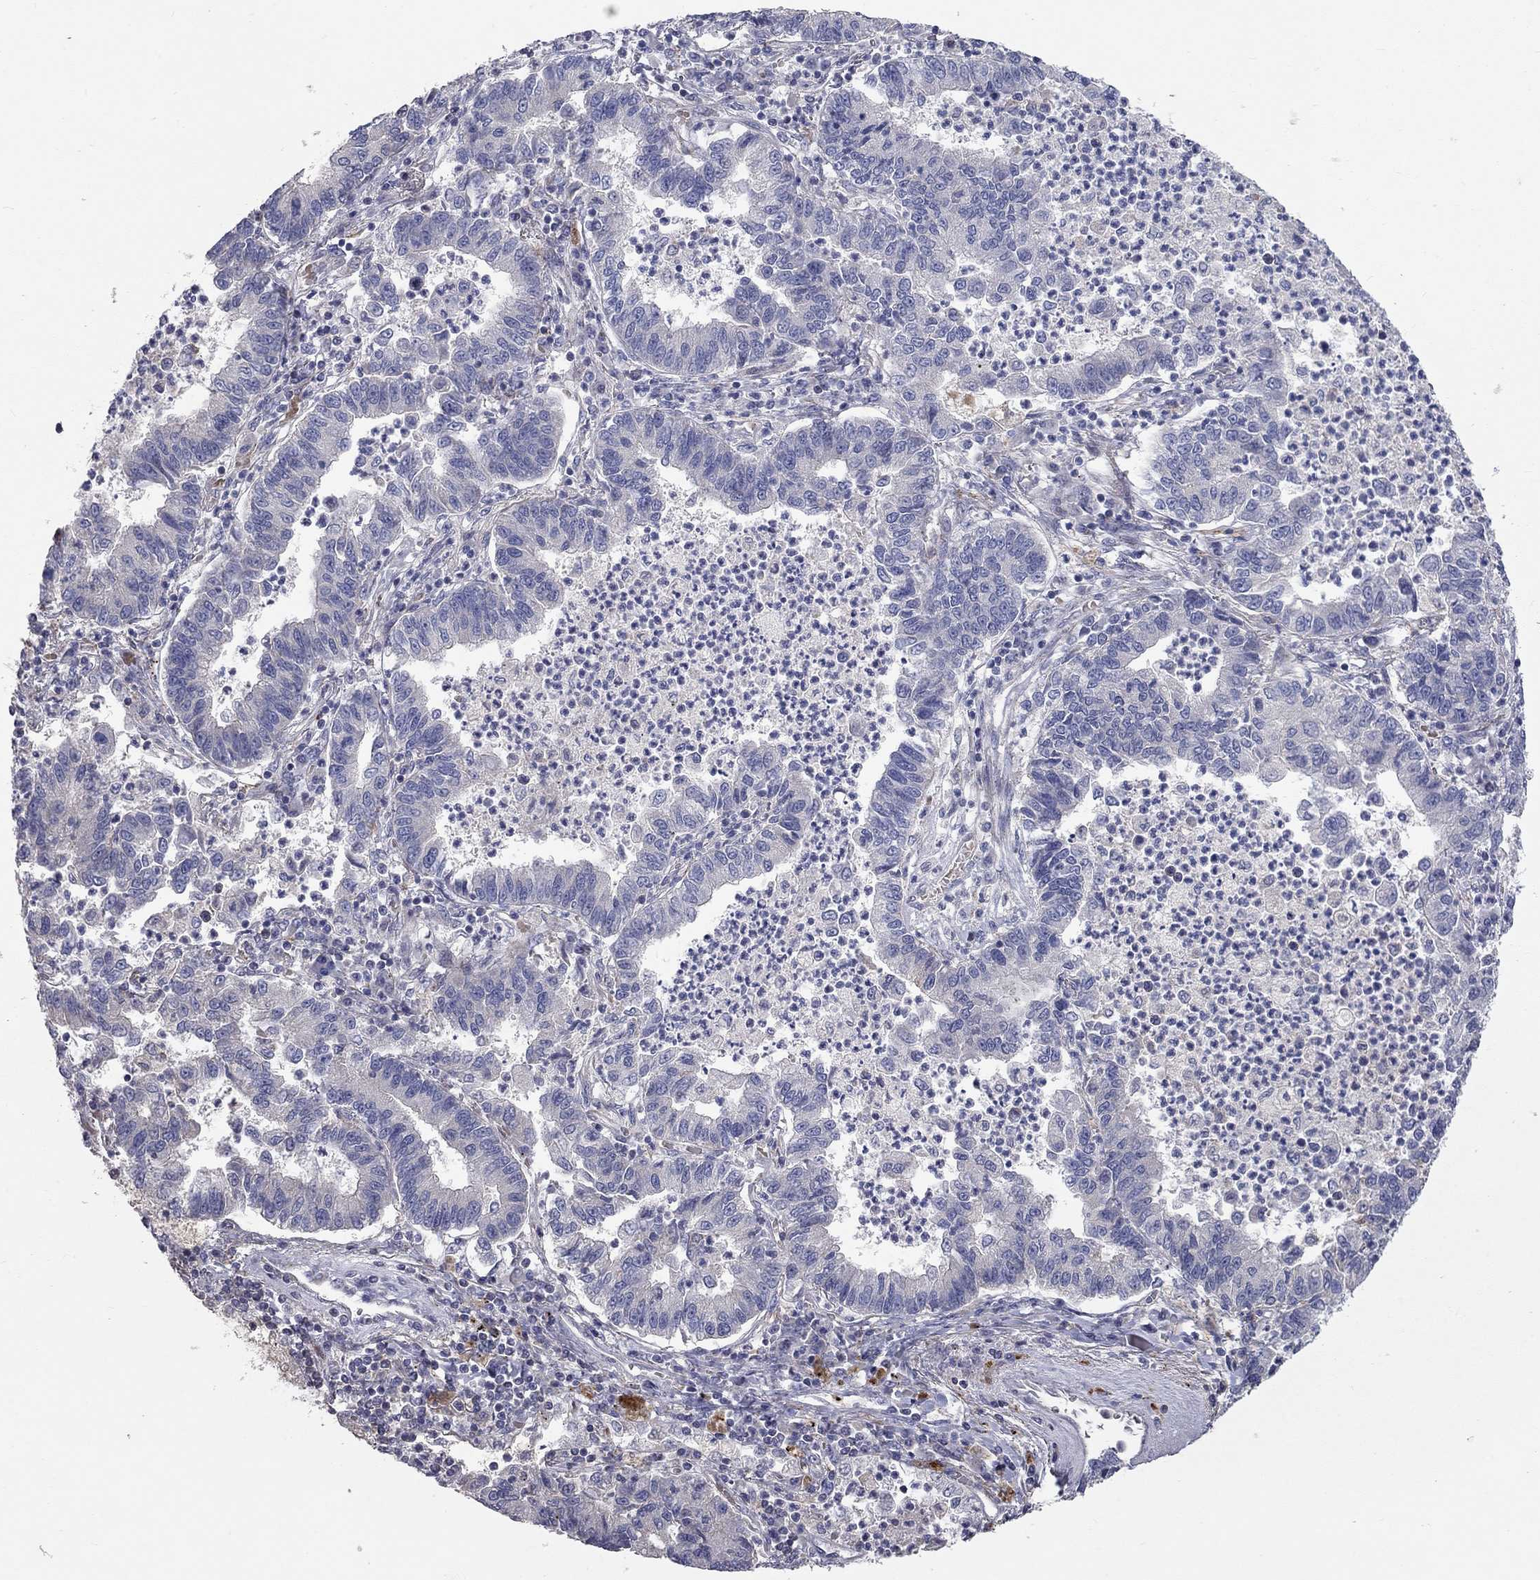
{"staining": {"intensity": "negative", "quantity": "none", "location": "none"}, "tissue": "lung cancer", "cell_type": "Tumor cells", "image_type": "cancer", "snomed": [{"axis": "morphology", "description": "Adenocarcinoma, NOS"}, {"axis": "topography", "description": "Lung"}], "caption": "Tumor cells are negative for protein expression in human lung adenocarcinoma. The staining was performed using DAB (3,3'-diaminobenzidine) to visualize the protein expression in brown, while the nuclei were stained in blue with hematoxylin (Magnification: 20x).", "gene": "KANSL1L", "patient": {"sex": "female", "age": 57}}